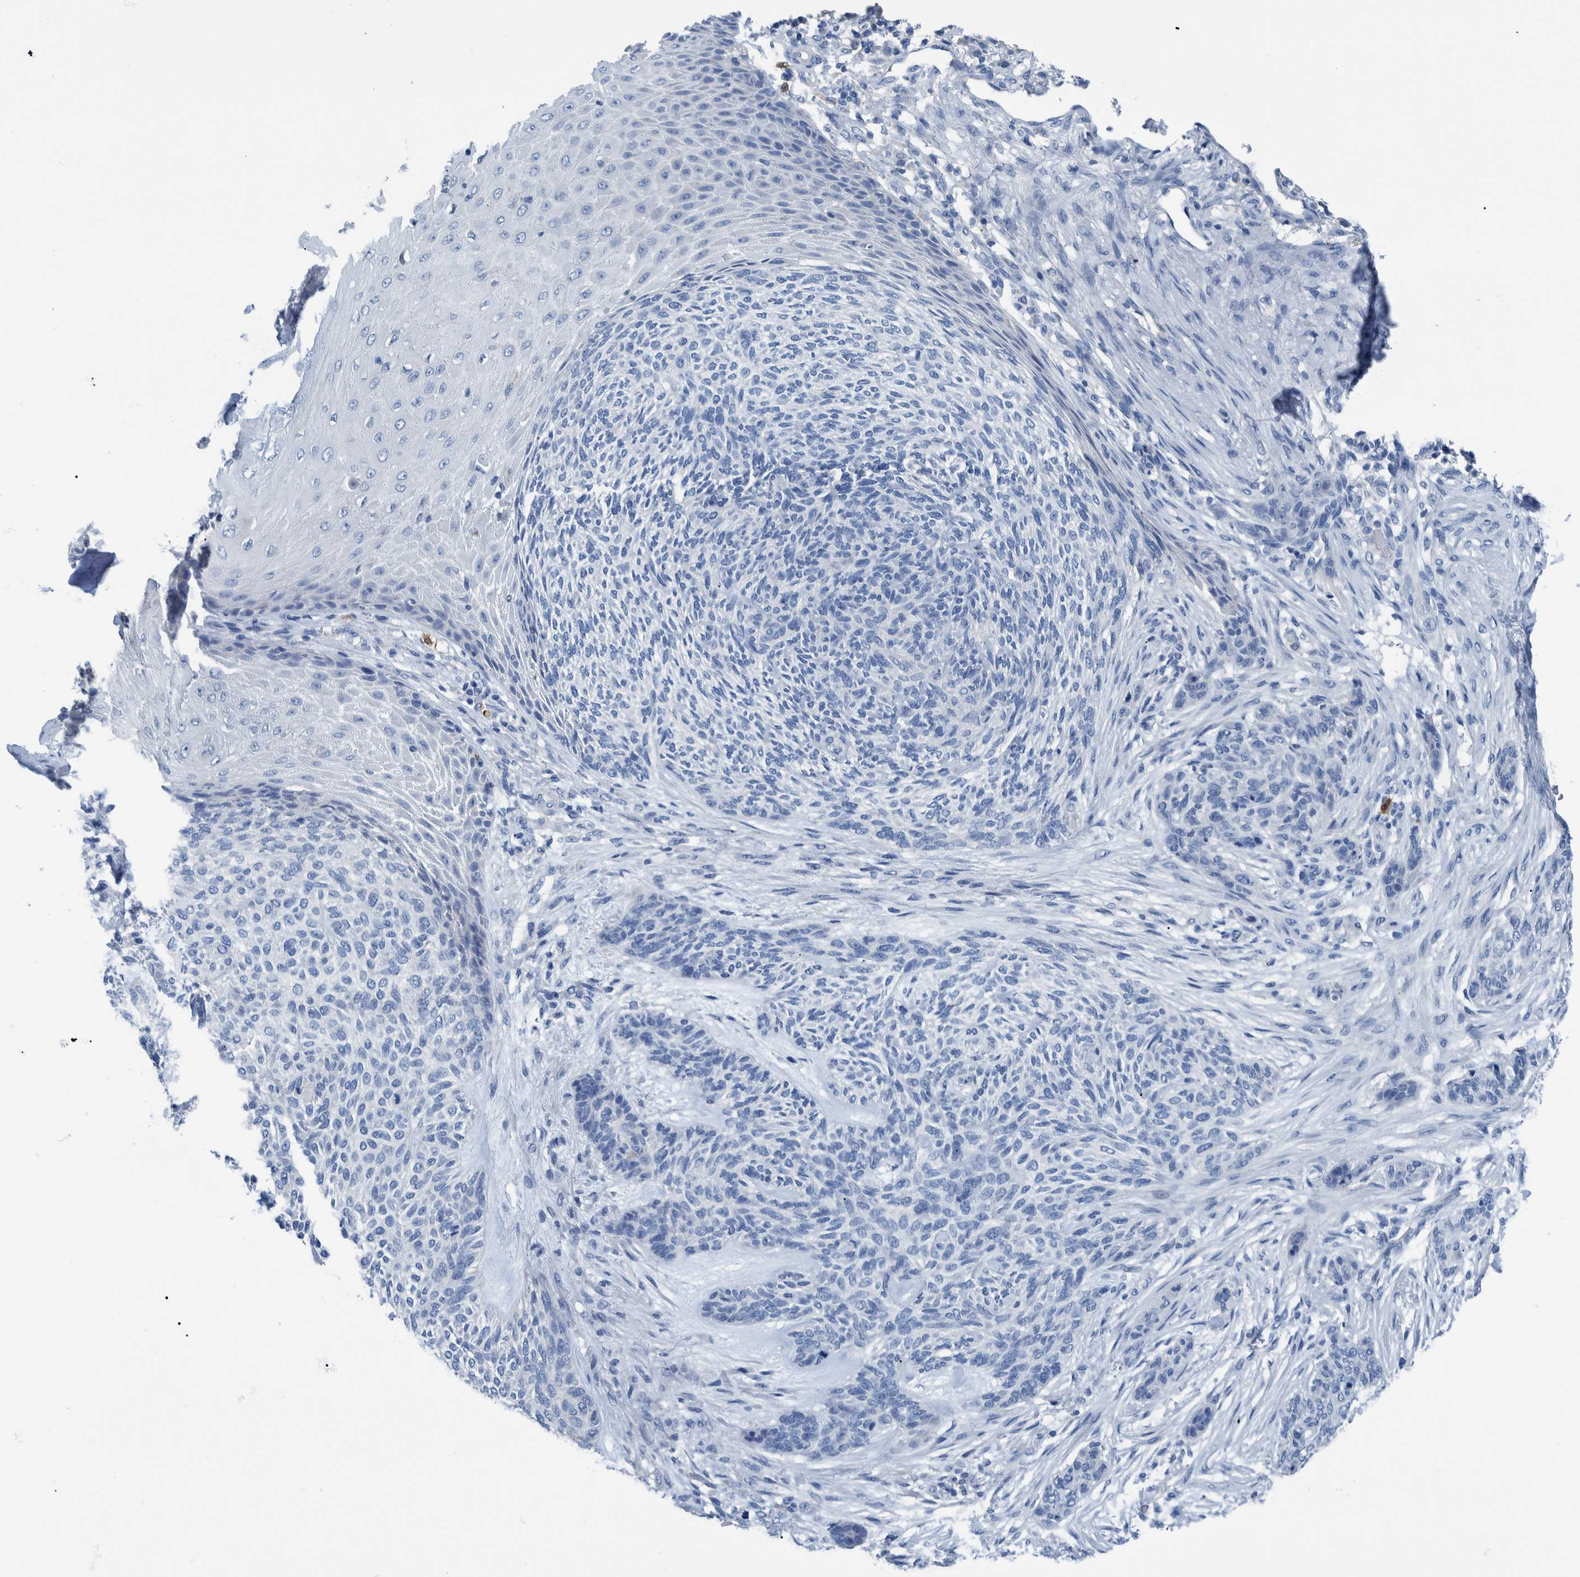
{"staining": {"intensity": "negative", "quantity": "none", "location": "none"}, "tissue": "skin cancer", "cell_type": "Tumor cells", "image_type": "cancer", "snomed": [{"axis": "morphology", "description": "Basal cell carcinoma"}, {"axis": "topography", "description": "Skin"}], "caption": "This is an immunohistochemistry photomicrograph of human skin cancer (basal cell carcinoma). There is no expression in tumor cells.", "gene": "IDO1", "patient": {"sex": "male", "age": 55}}